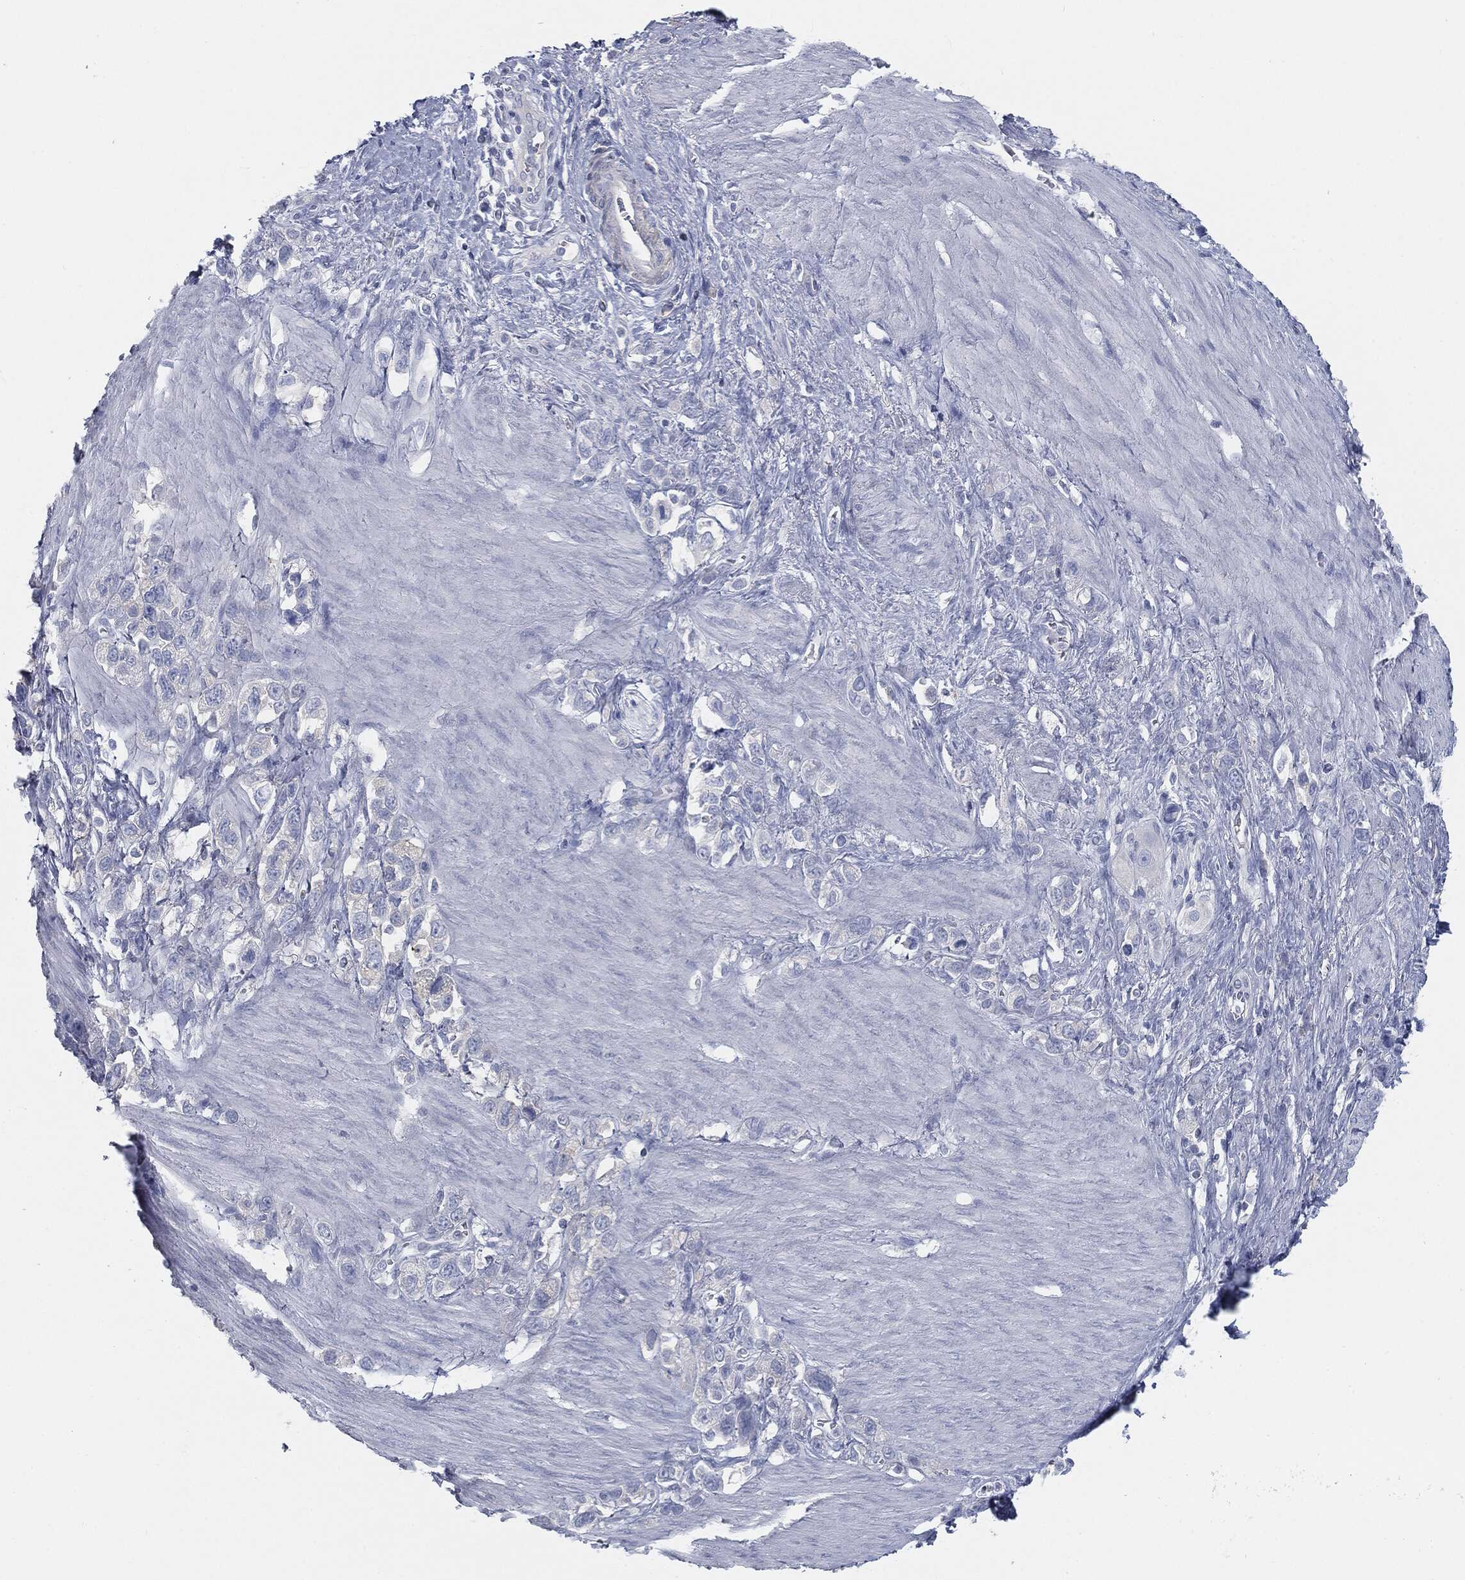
{"staining": {"intensity": "negative", "quantity": "none", "location": "none"}, "tissue": "stomach cancer", "cell_type": "Tumor cells", "image_type": "cancer", "snomed": [{"axis": "morphology", "description": "Adenocarcinoma, NOS"}, {"axis": "topography", "description": "Stomach"}], "caption": "Tumor cells show no significant protein staining in stomach cancer (adenocarcinoma).", "gene": "CAV3", "patient": {"sex": "female", "age": 65}}